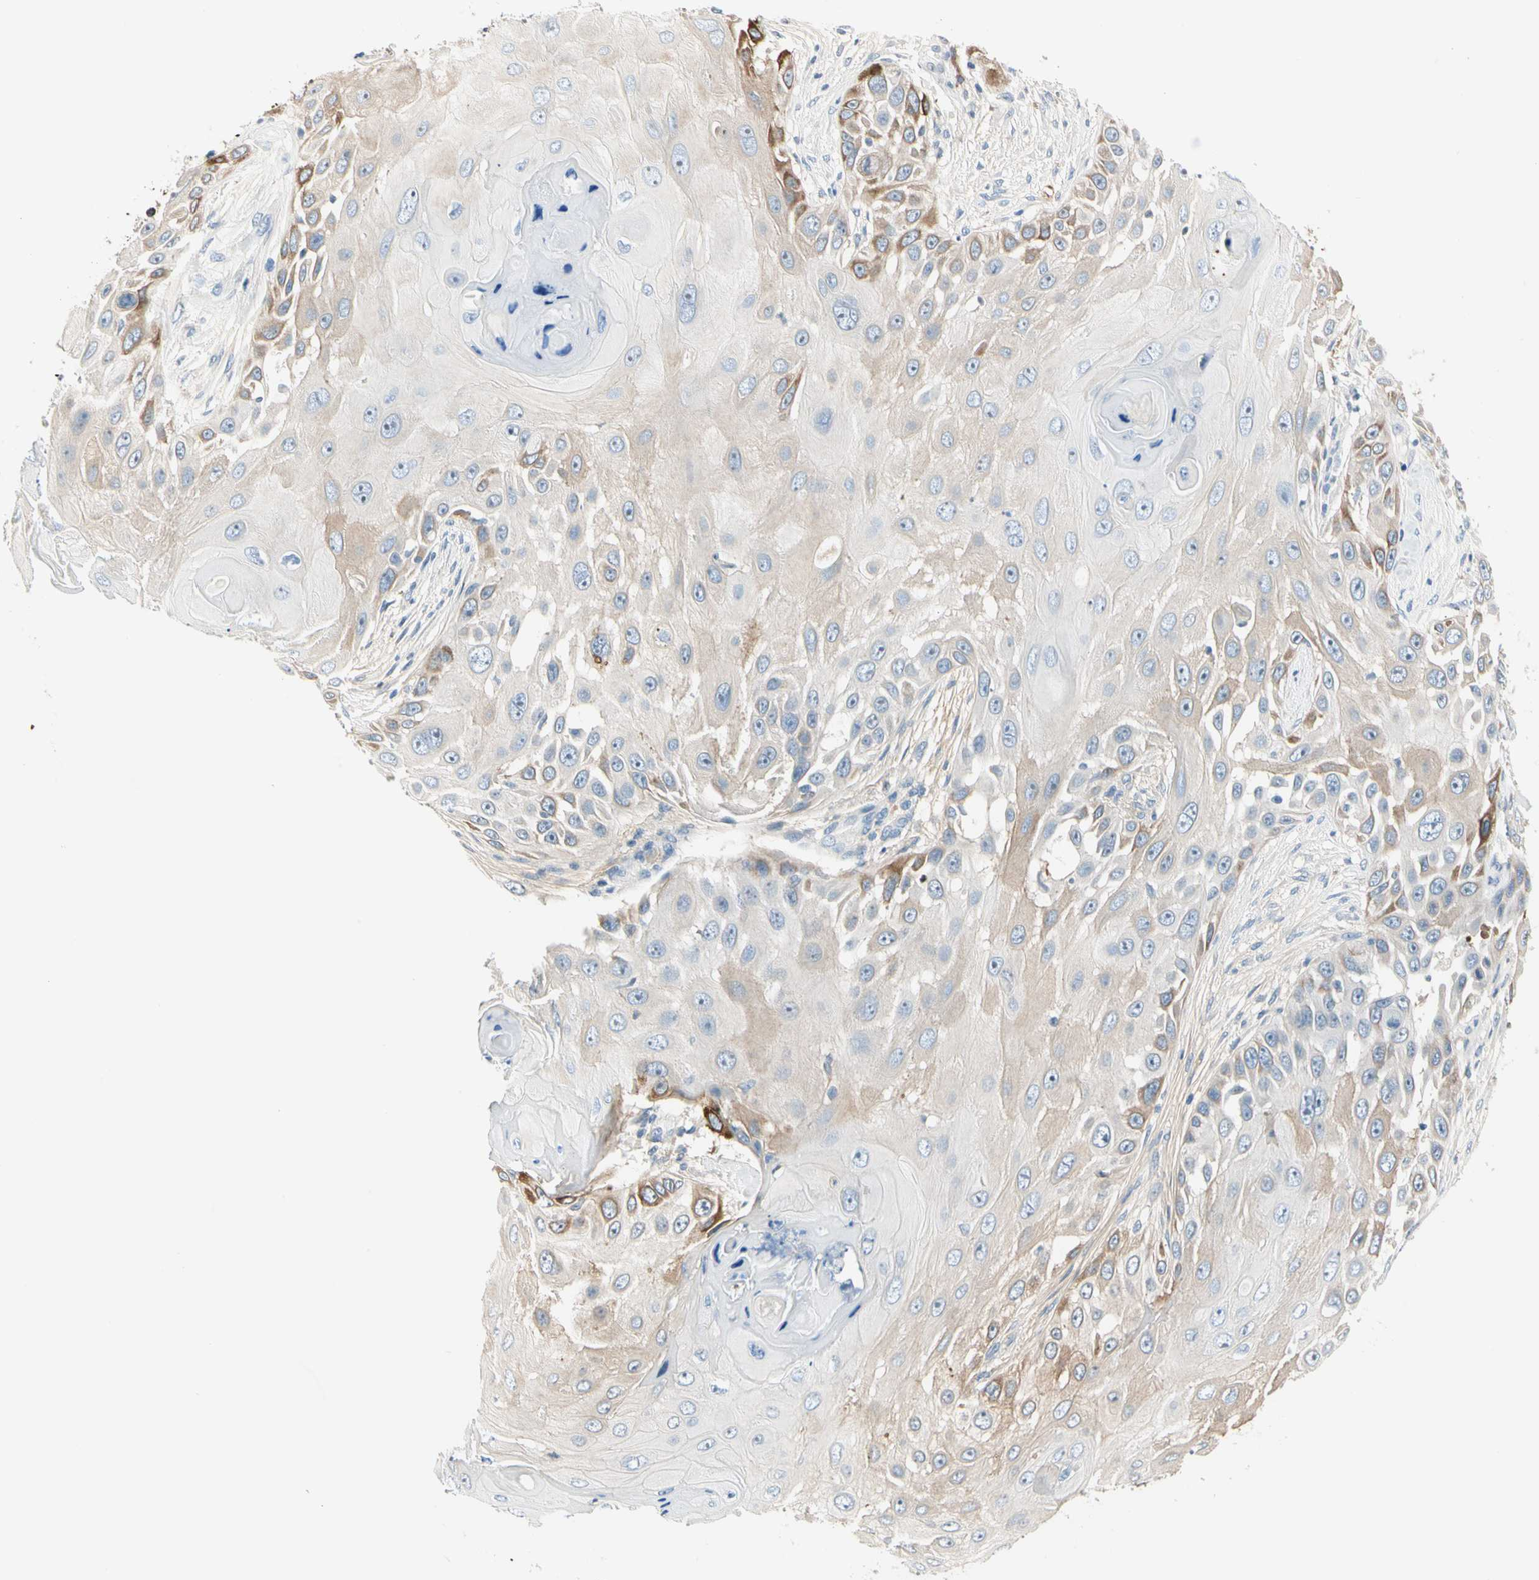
{"staining": {"intensity": "moderate", "quantity": "25%-75%", "location": "cytoplasmic/membranous"}, "tissue": "skin cancer", "cell_type": "Tumor cells", "image_type": "cancer", "snomed": [{"axis": "morphology", "description": "Squamous cell carcinoma, NOS"}, {"axis": "topography", "description": "Skin"}], "caption": "An IHC micrograph of neoplastic tissue is shown. Protein staining in brown labels moderate cytoplasmic/membranous positivity in squamous cell carcinoma (skin) within tumor cells. (IHC, brightfield microscopy, high magnification).", "gene": "LAMB3", "patient": {"sex": "female", "age": 44}}